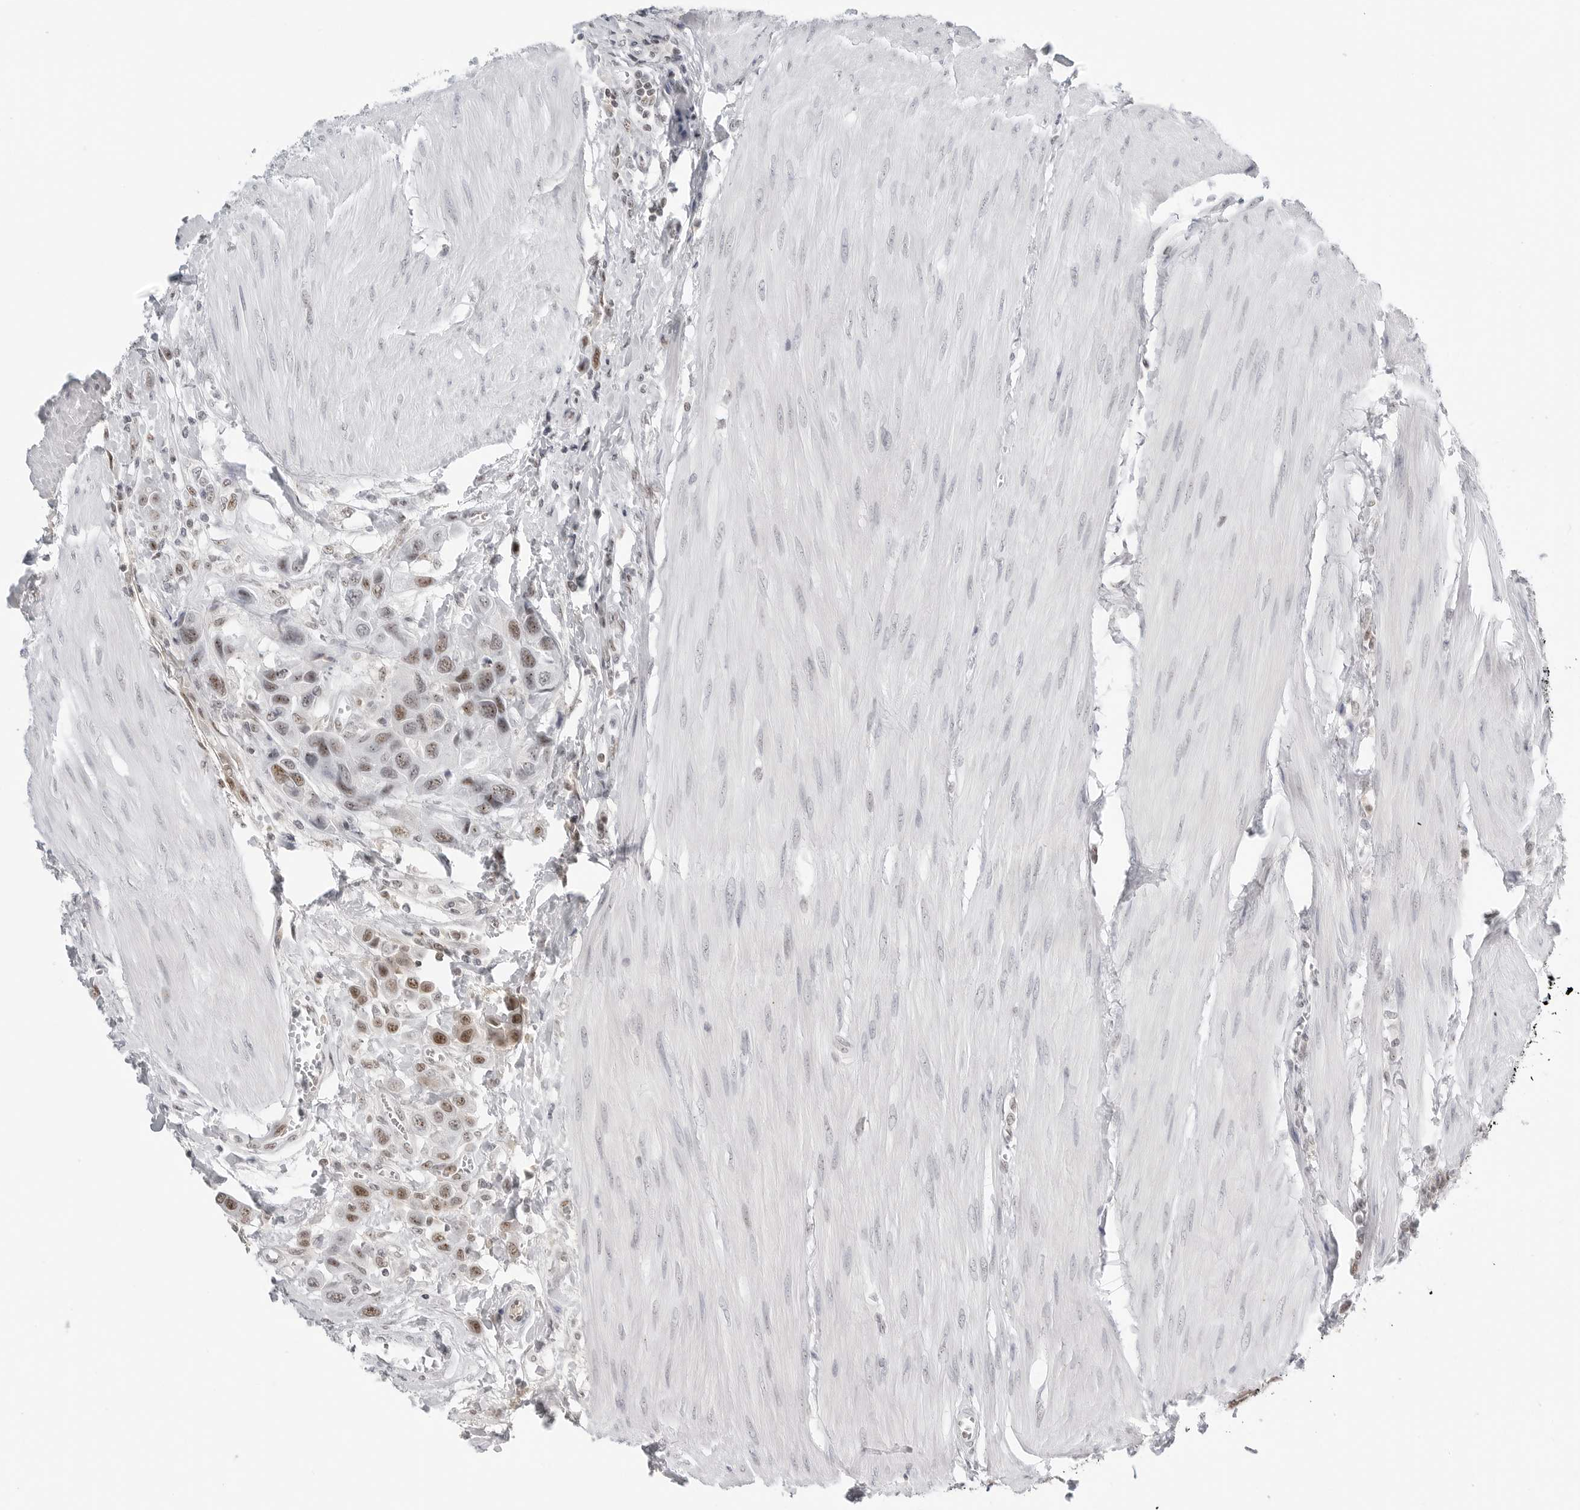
{"staining": {"intensity": "moderate", "quantity": ">75%", "location": "nuclear"}, "tissue": "urothelial cancer", "cell_type": "Tumor cells", "image_type": "cancer", "snomed": [{"axis": "morphology", "description": "Urothelial carcinoma, High grade"}, {"axis": "topography", "description": "Urinary bladder"}], "caption": "Moderate nuclear expression is present in approximately >75% of tumor cells in urothelial cancer.", "gene": "WRAP53", "patient": {"sex": "male", "age": 50}}